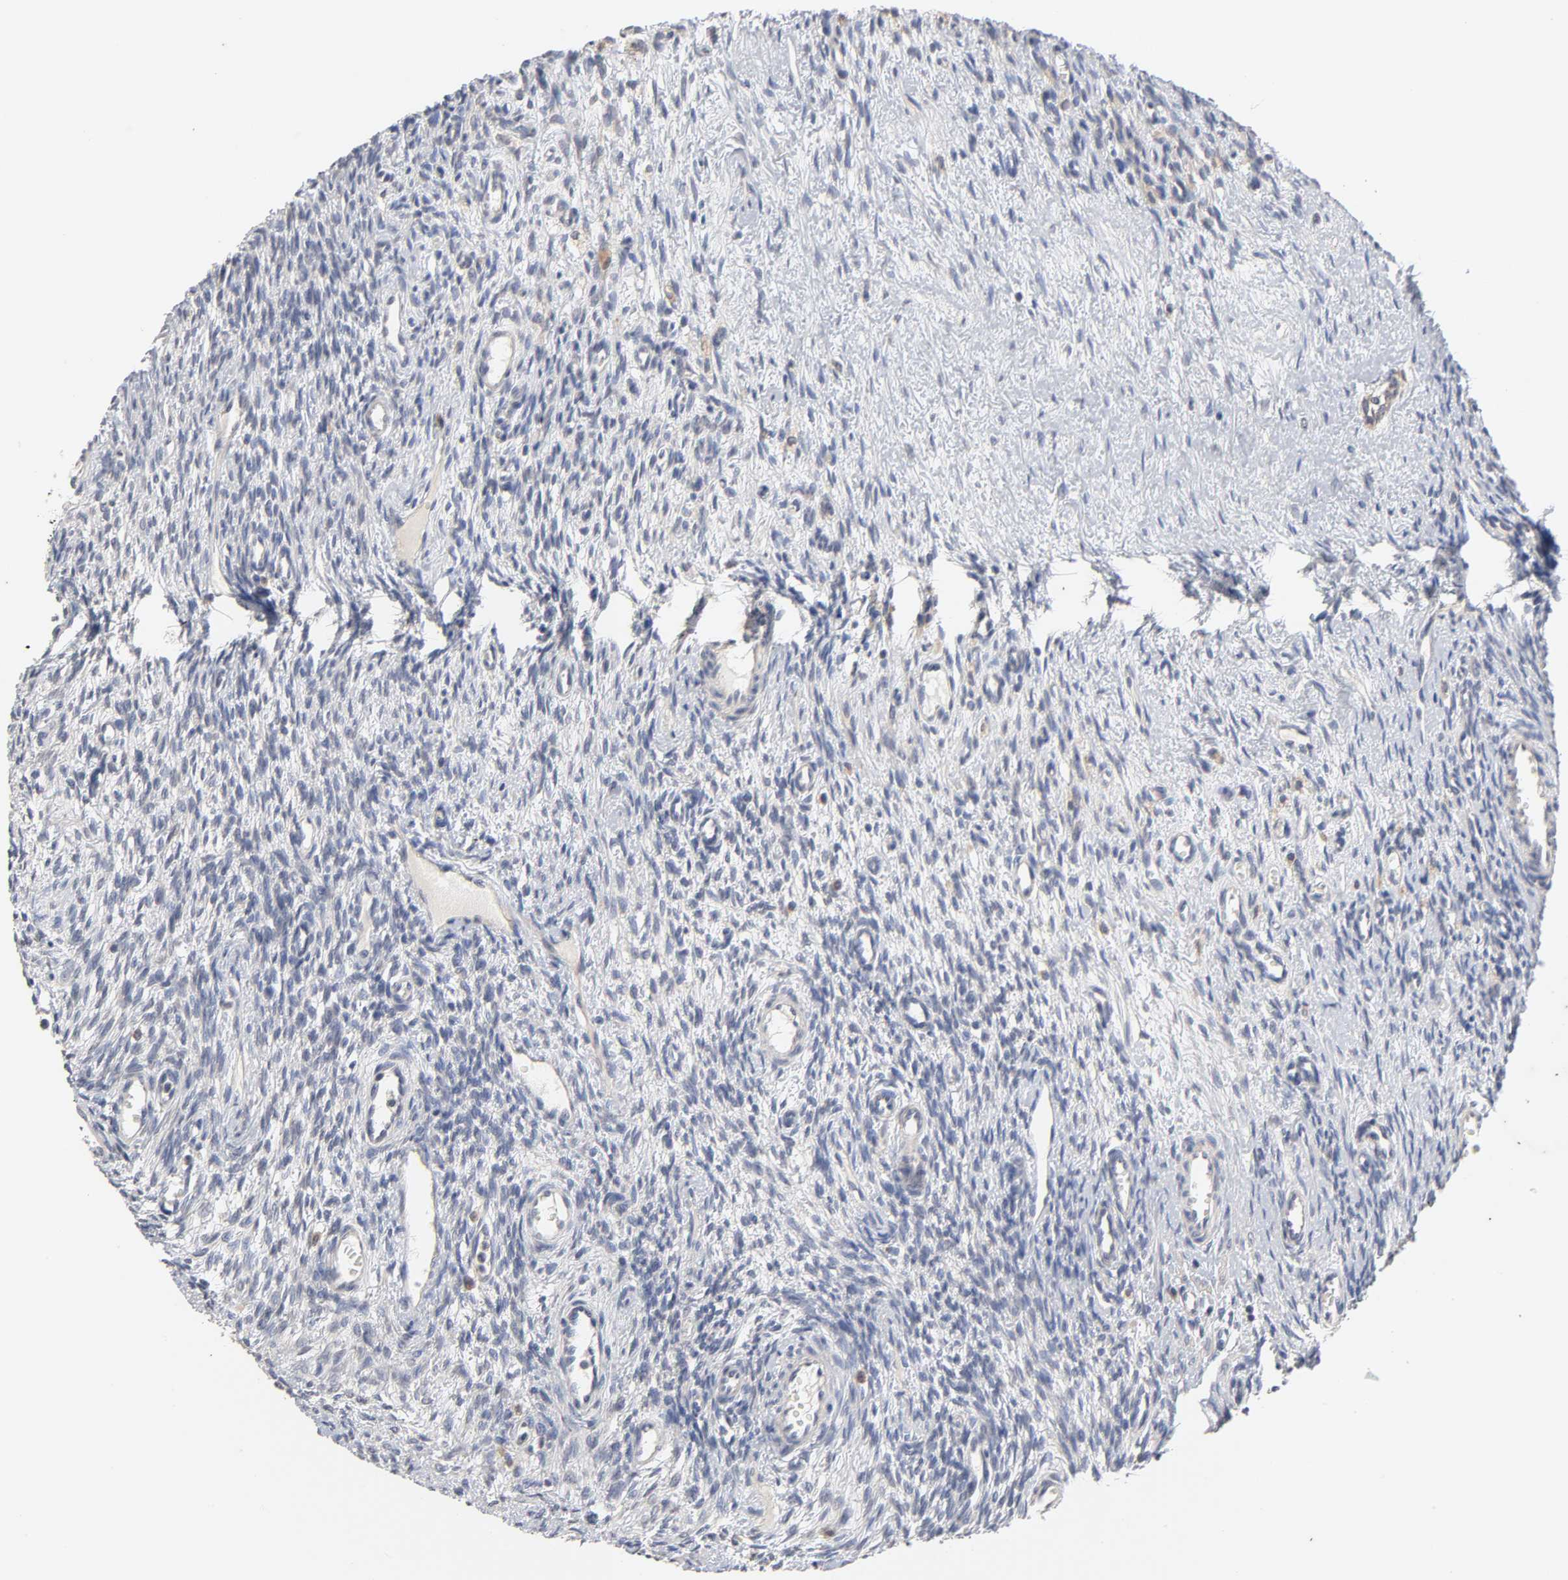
{"staining": {"intensity": "negative", "quantity": "none", "location": "none"}, "tissue": "ovary", "cell_type": "Ovarian stroma cells", "image_type": "normal", "snomed": [{"axis": "morphology", "description": "Normal tissue, NOS"}, {"axis": "topography", "description": "Ovary"}], "caption": "Ovarian stroma cells are negative for protein expression in benign human ovary.", "gene": "CXADR", "patient": {"sex": "female", "age": 33}}